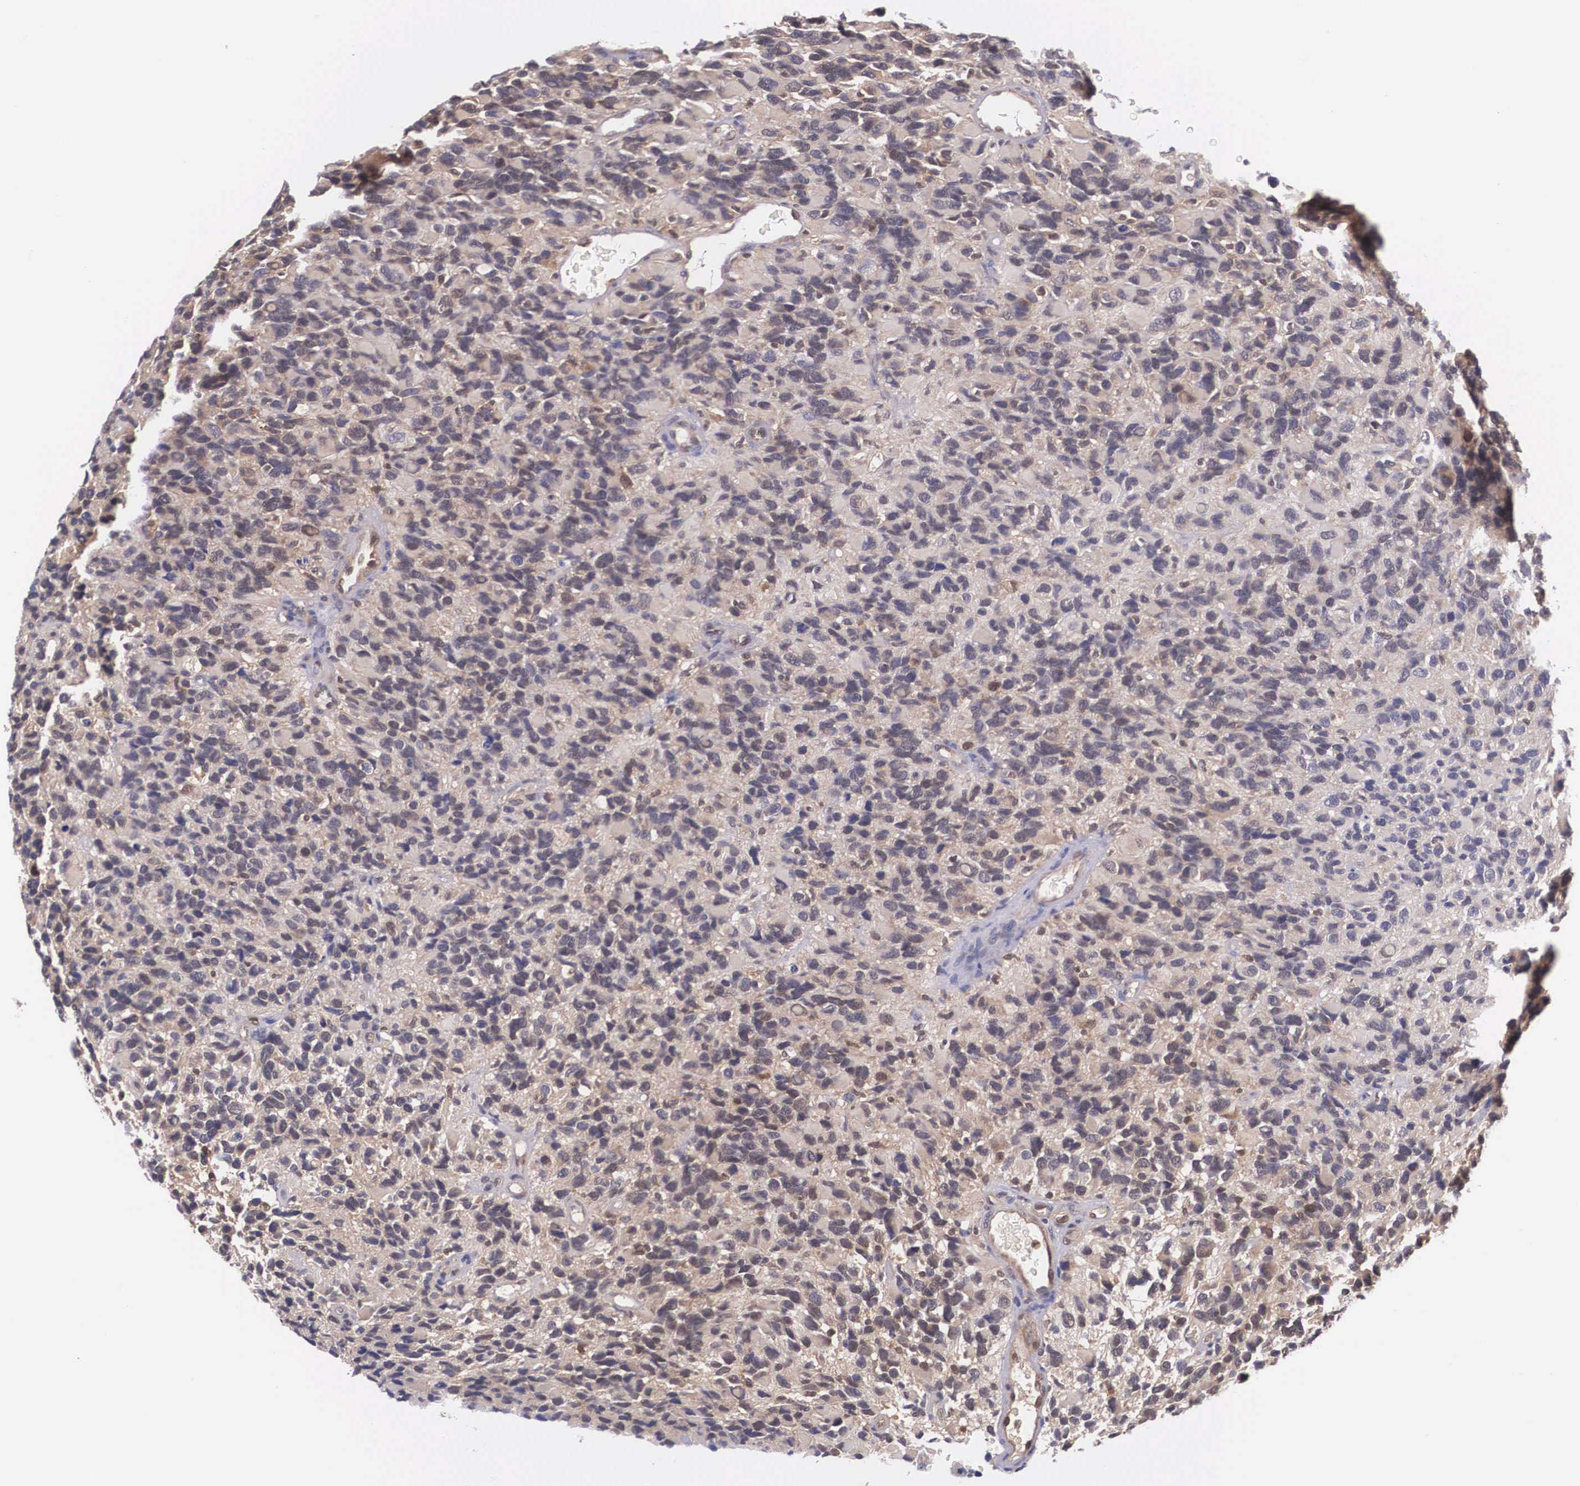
{"staining": {"intensity": "weak", "quantity": "<25%", "location": "cytoplasmic/membranous"}, "tissue": "glioma", "cell_type": "Tumor cells", "image_type": "cancer", "snomed": [{"axis": "morphology", "description": "Glioma, malignant, High grade"}, {"axis": "topography", "description": "Brain"}], "caption": "DAB (3,3'-diaminobenzidine) immunohistochemical staining of glioma displays no significant positivity in tumor cells. (Stains: DAB immunohistochemistry (IHC) with hematoxylin counter stain, Microscopy: brightfield microscopy at high magnification).", "gene": "IGBP1", "patient": {"sex": "male", "age": 77}}